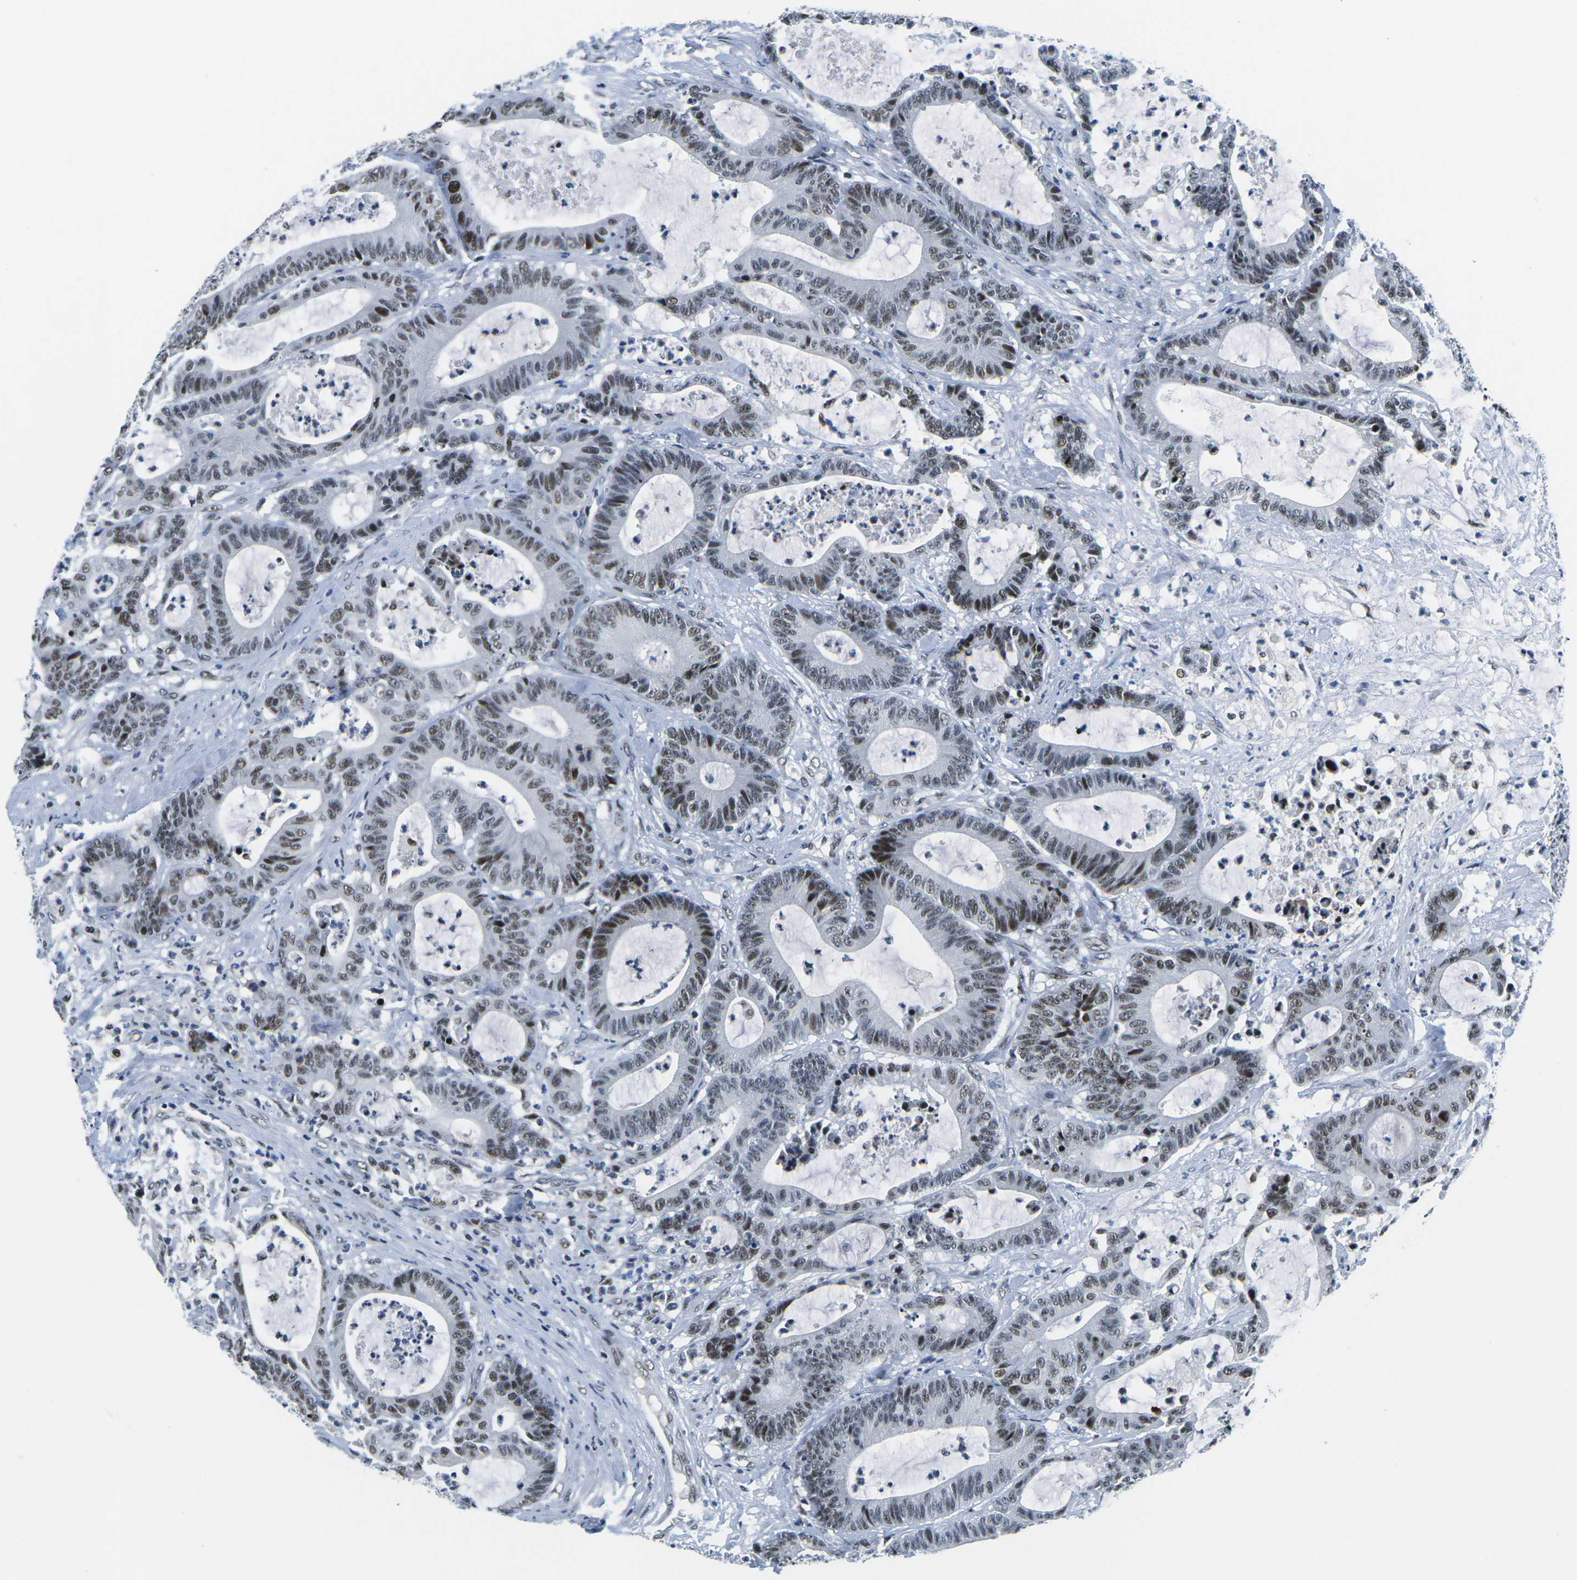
{"staining": {"intensity": "moderate", "quantity": "<25%", "location": "nuclear"}, "tissue": "colorectal cancer", "cell_type": "Tumor cells", "image_type": "cancer", "snomed": [{"axis": "morphology", "description": "Adenocarcinoma, NOS"}, {"axis": "topography", "description": "Colon"}], "caption": "This histopathology image shows IHC staining of adenocarcinoma (colorectal), with low moderate nuclear staining in about <25% of tumor cells.", "gene": "PRPF8", "patient": {"sex": "female", "age": 84}}